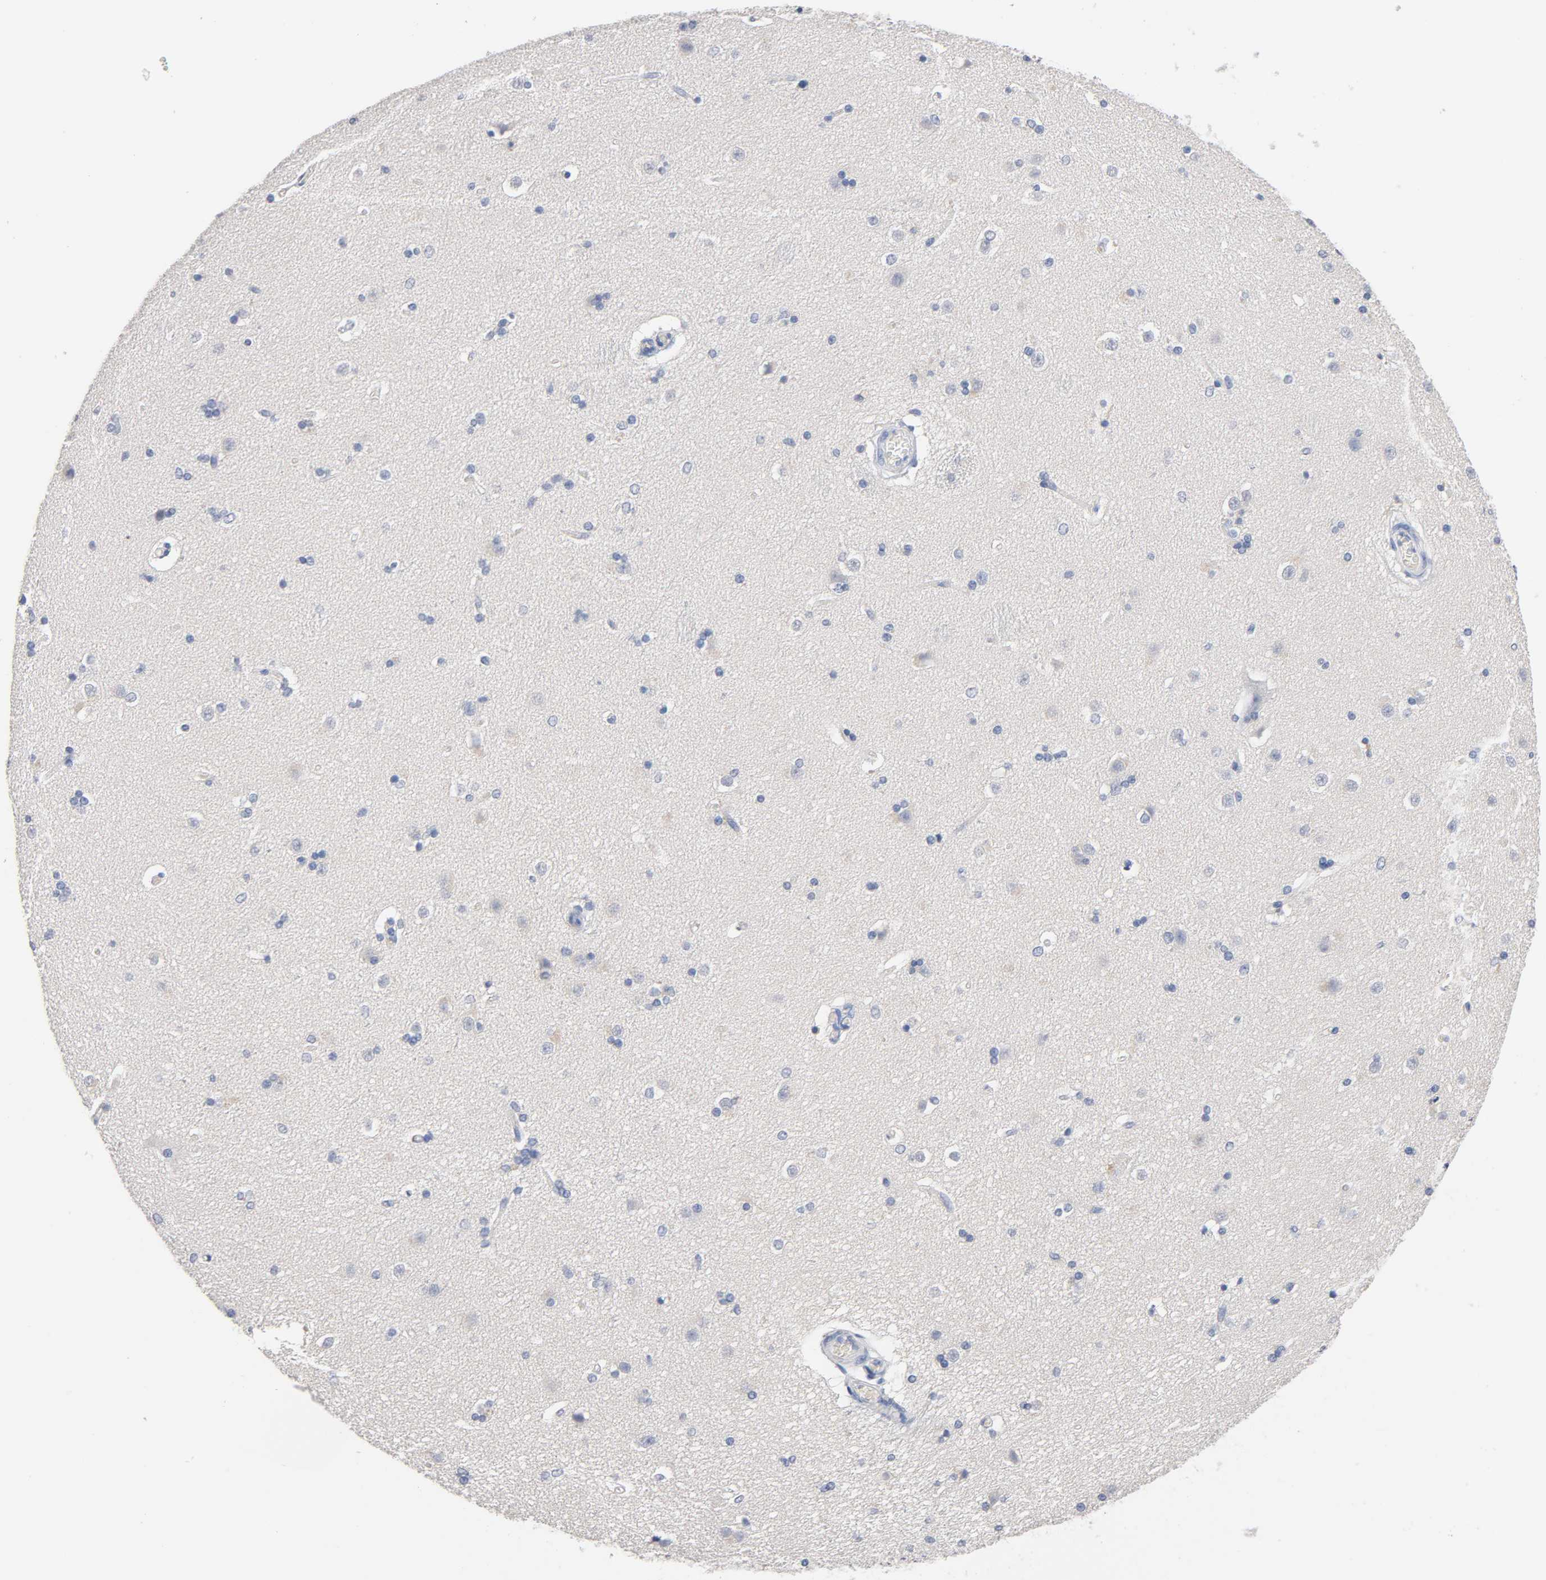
{"staining": {"intensity": "negative", "quantity": "none", "location": "none"}, "tissue": "caudate", "cell_type": "Glial cells", "image_type": "normal", "snomed": [{"axis": "morphology", "description": "Normal tissue, NOS"}, {"axis": "topography", "description": "Lateral ventricle wall"}], "caption": "Immunohistochemistry (IHC) photomicrograph of unremarkable caudate: caudate stained with DAB reveals no significant protein positivity in glial cells. (DAB (3,3'-diaminobenzidine) immunohistochemistry with hematoxylin counter stain).", "gene": "ZCCHC13", "patient": {"sex": "female", "age": 19}}